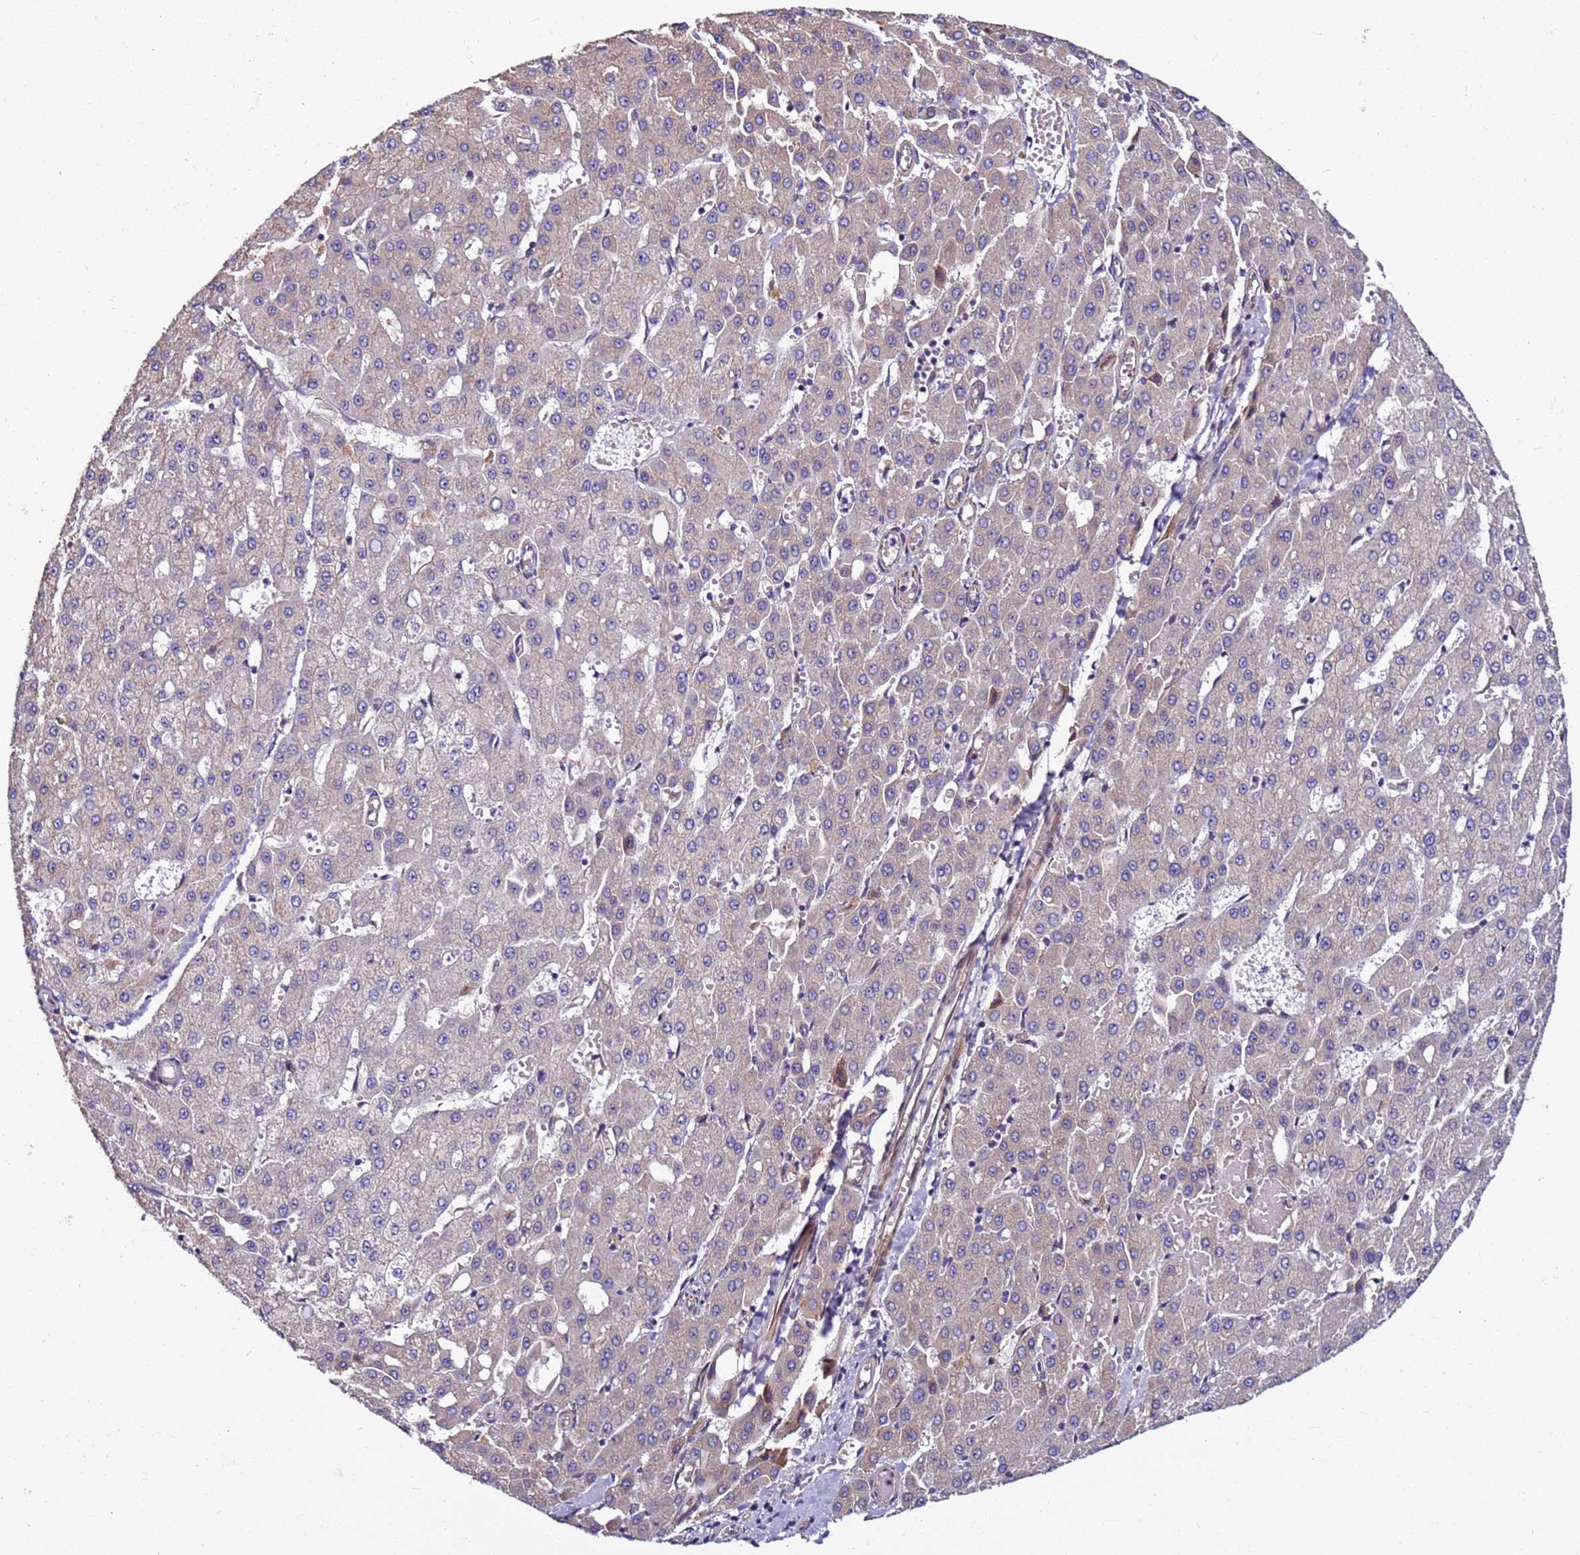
{"staining": {"intensity": "weak", "quantity": "<25%", "location": "cytoplasmic/membranous"}, "tissue": "liver cancer", "cell_type": "Tumor cells", "image_type": "cancer", "snomed": [{"axis": "morphology", "description": "Carcinoma, Hepatocellular, NOS"}, {"axis": "topography", "description": "Liver"}], "caption": "DAB (3,3'-diaminobenzidine) immunohistochemical staining of human liver hepatocellular carcinoma shows no significant staining in tumor cells.", "gene": "MCRIP1", "patient": {"sex": "male", "age": 47}}